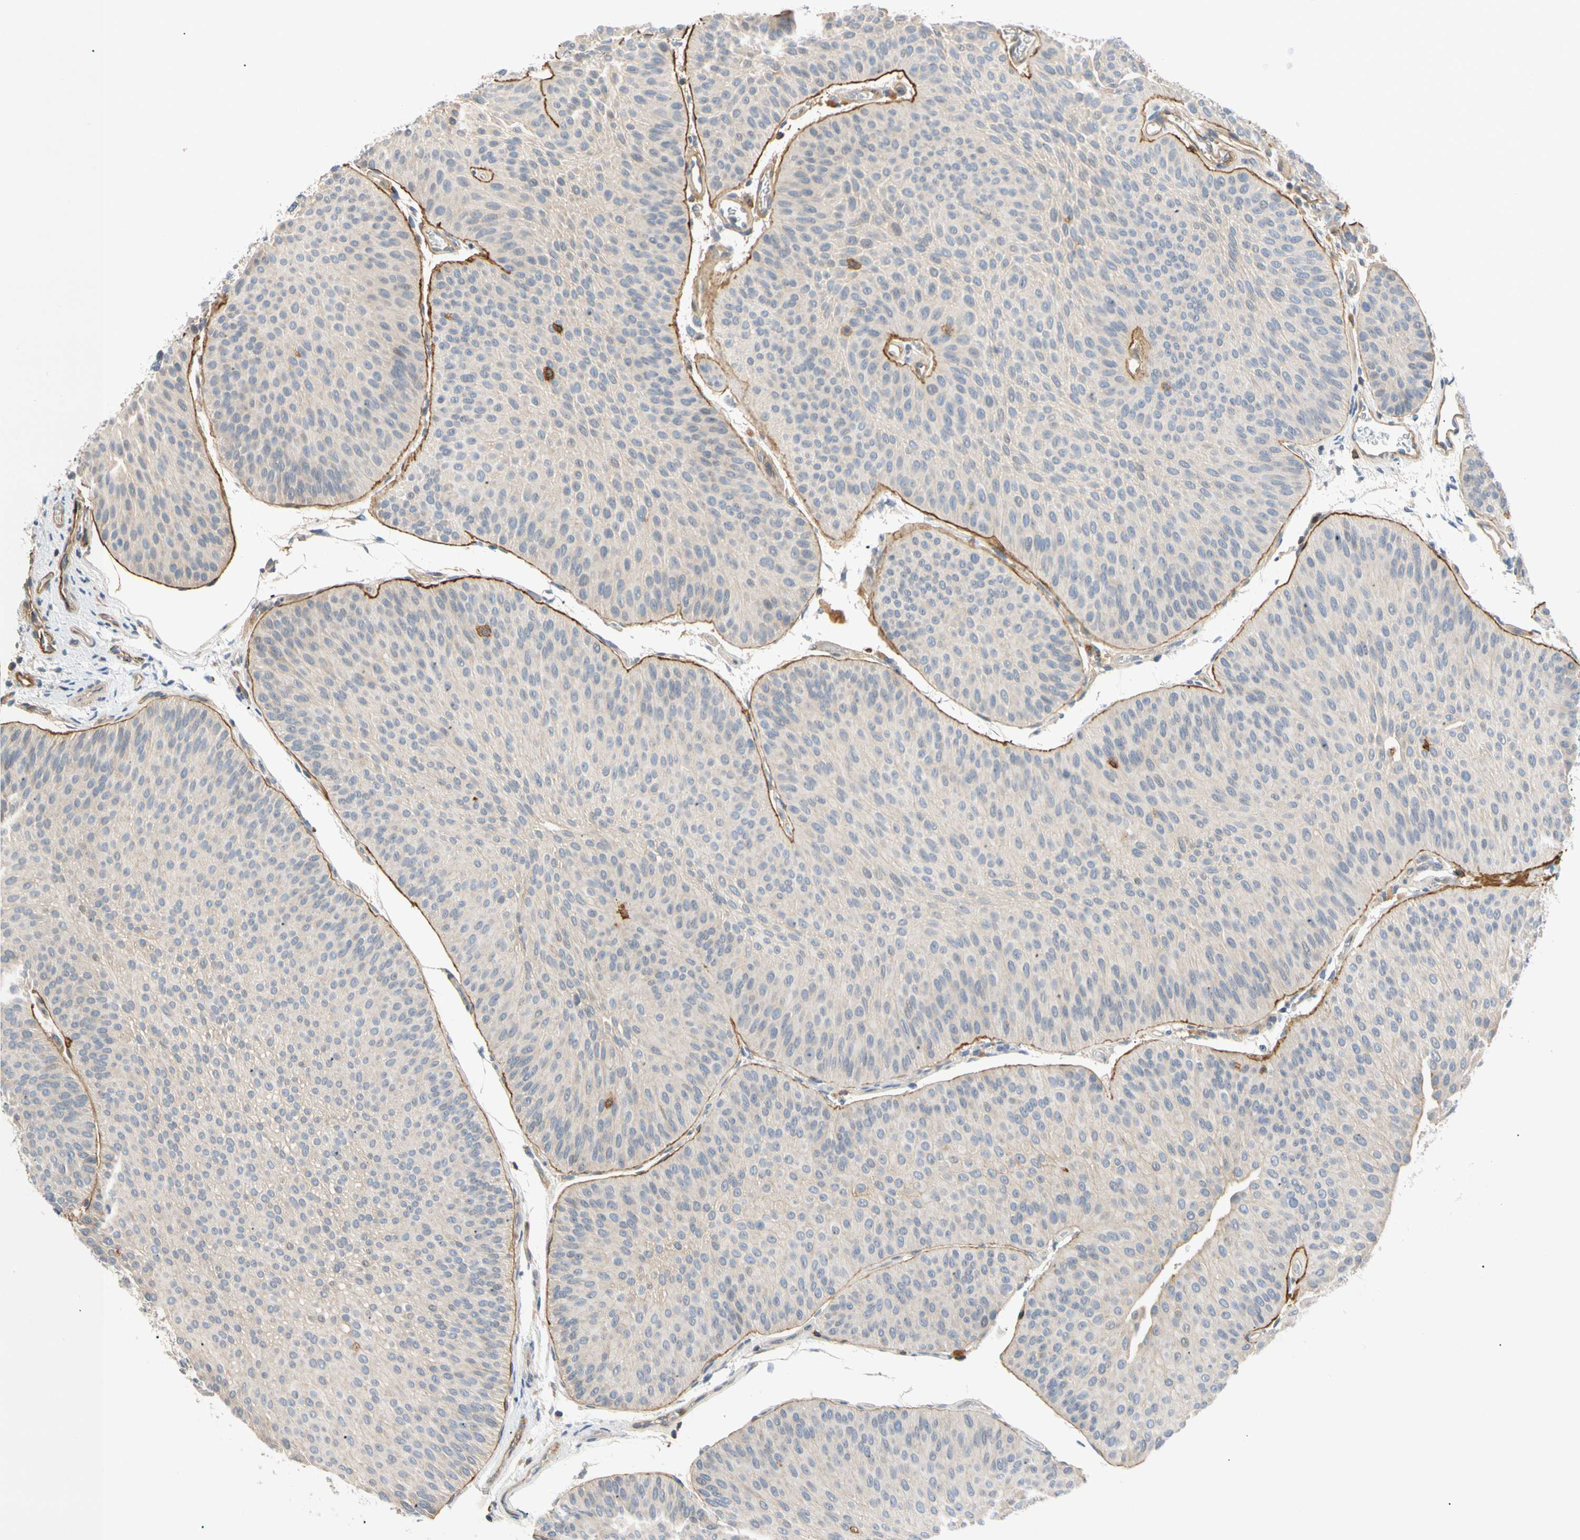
{"staining": {"intensity": "weak", "quantity": ">75%", "location": "cytoplasmic/membranous"}, "tissue": "urothelial cancer", "cell_type": "Tumor cells", "image_type": "cancer", "snomed": [{"axis": "morphology", "description": "Urothelial carcinoma, Low grade"}, {"axis": "topography", "description": "Urinary bladder"}], "caption": "This is an image of IHC staining of urothelial cancer, which shows weak staining in the cytoplasmic/membranous of tumor cells.", "gene": "TNFRSF18", "patient": {"sex": "female", "age": 60}}